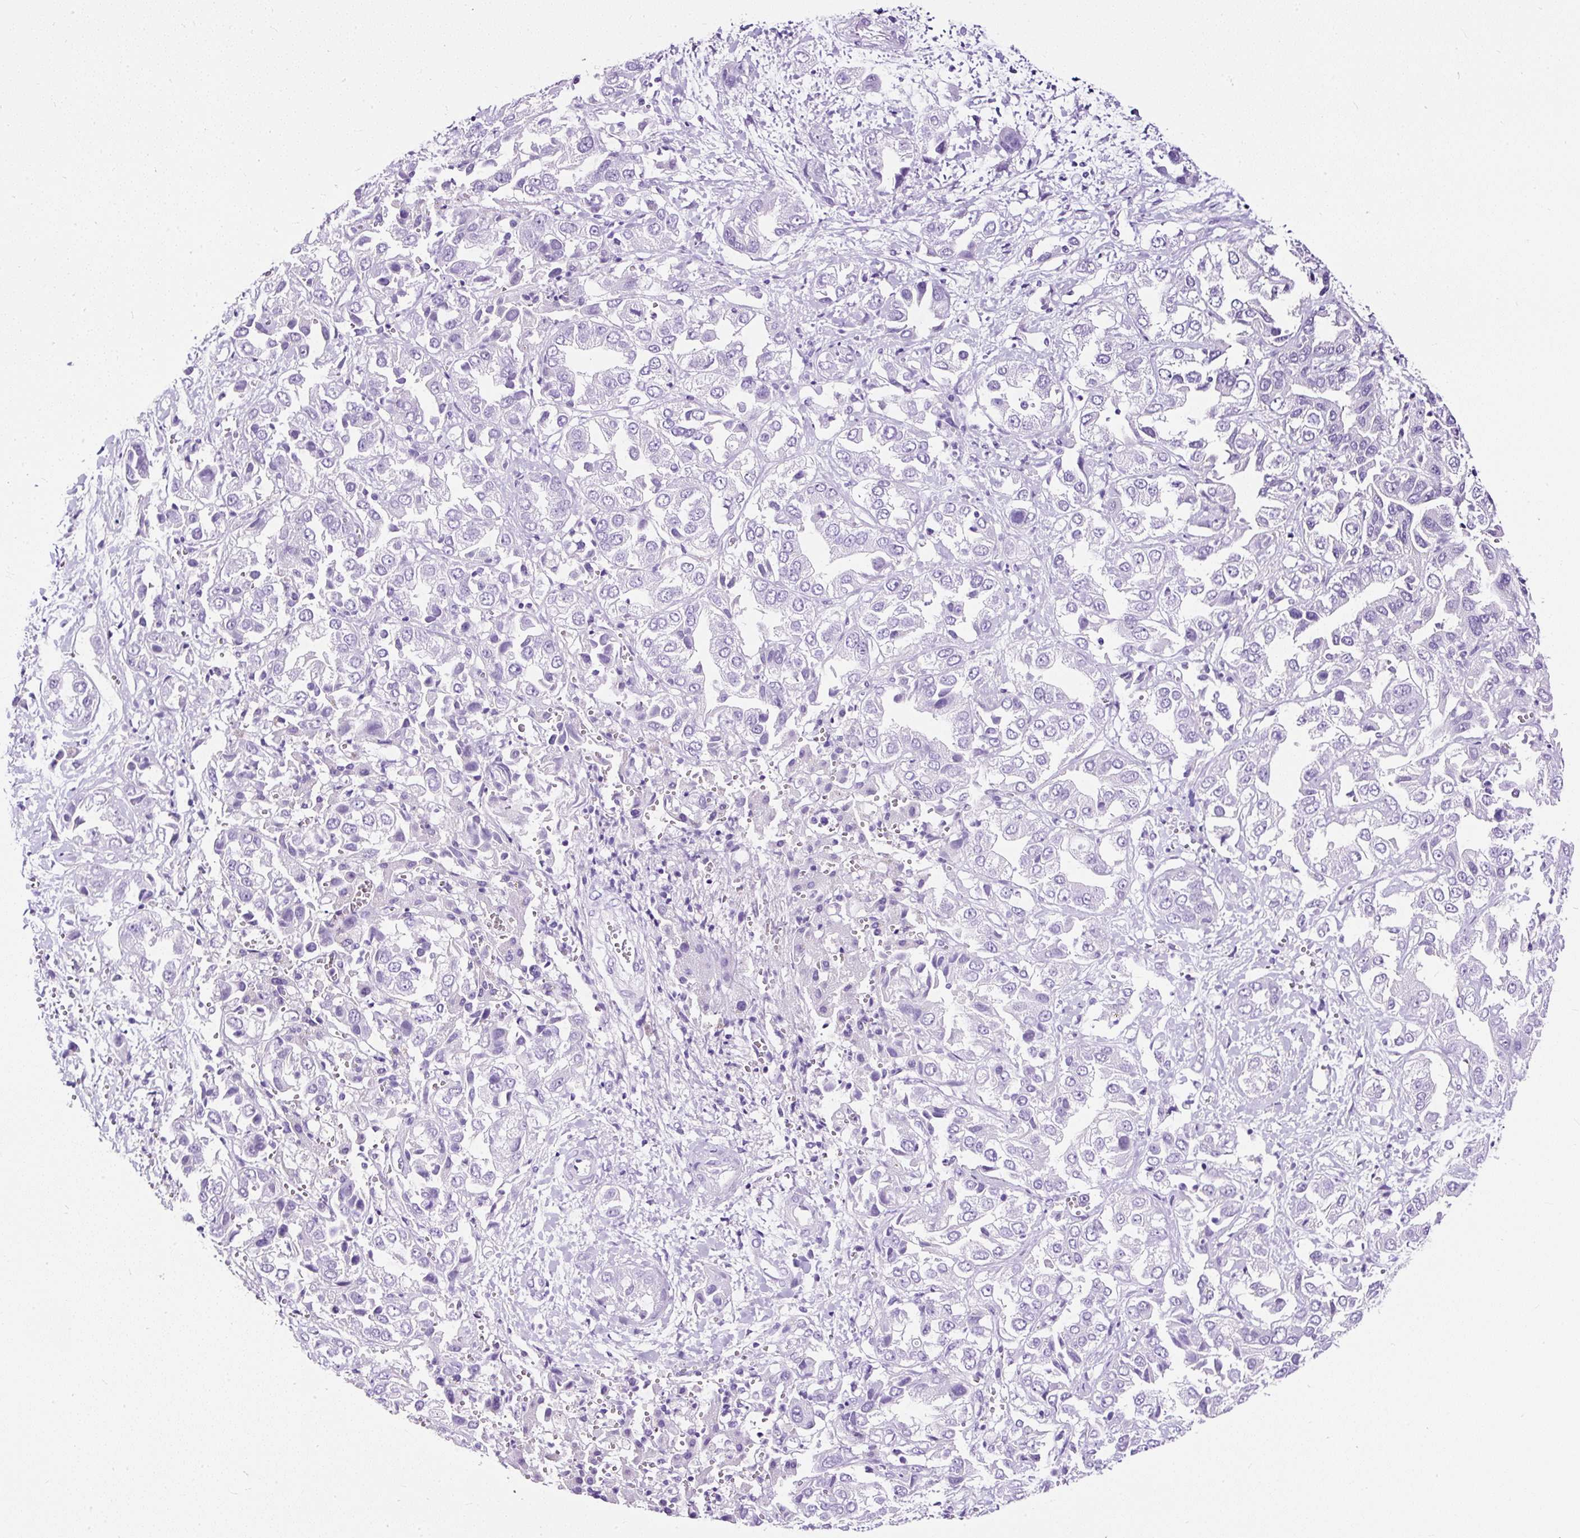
{"staining": {"intensity": "negative", "quantity": "none", "location": "none"}, "tissue": "liver cancer", "cell_type": "Tumor cells", "image_type": "cancer", "snomed": [{"axis": "morphology", "description": "Cholangiocarcinoma"}, {"axis": "topography", "description": "Liver"}], "caption": "The image shows no significant expression in tumor cells of liver cancer (cholangiocarcinoma).", "gene": "NTS", "patient": {"sex": "female", "age": 52}}